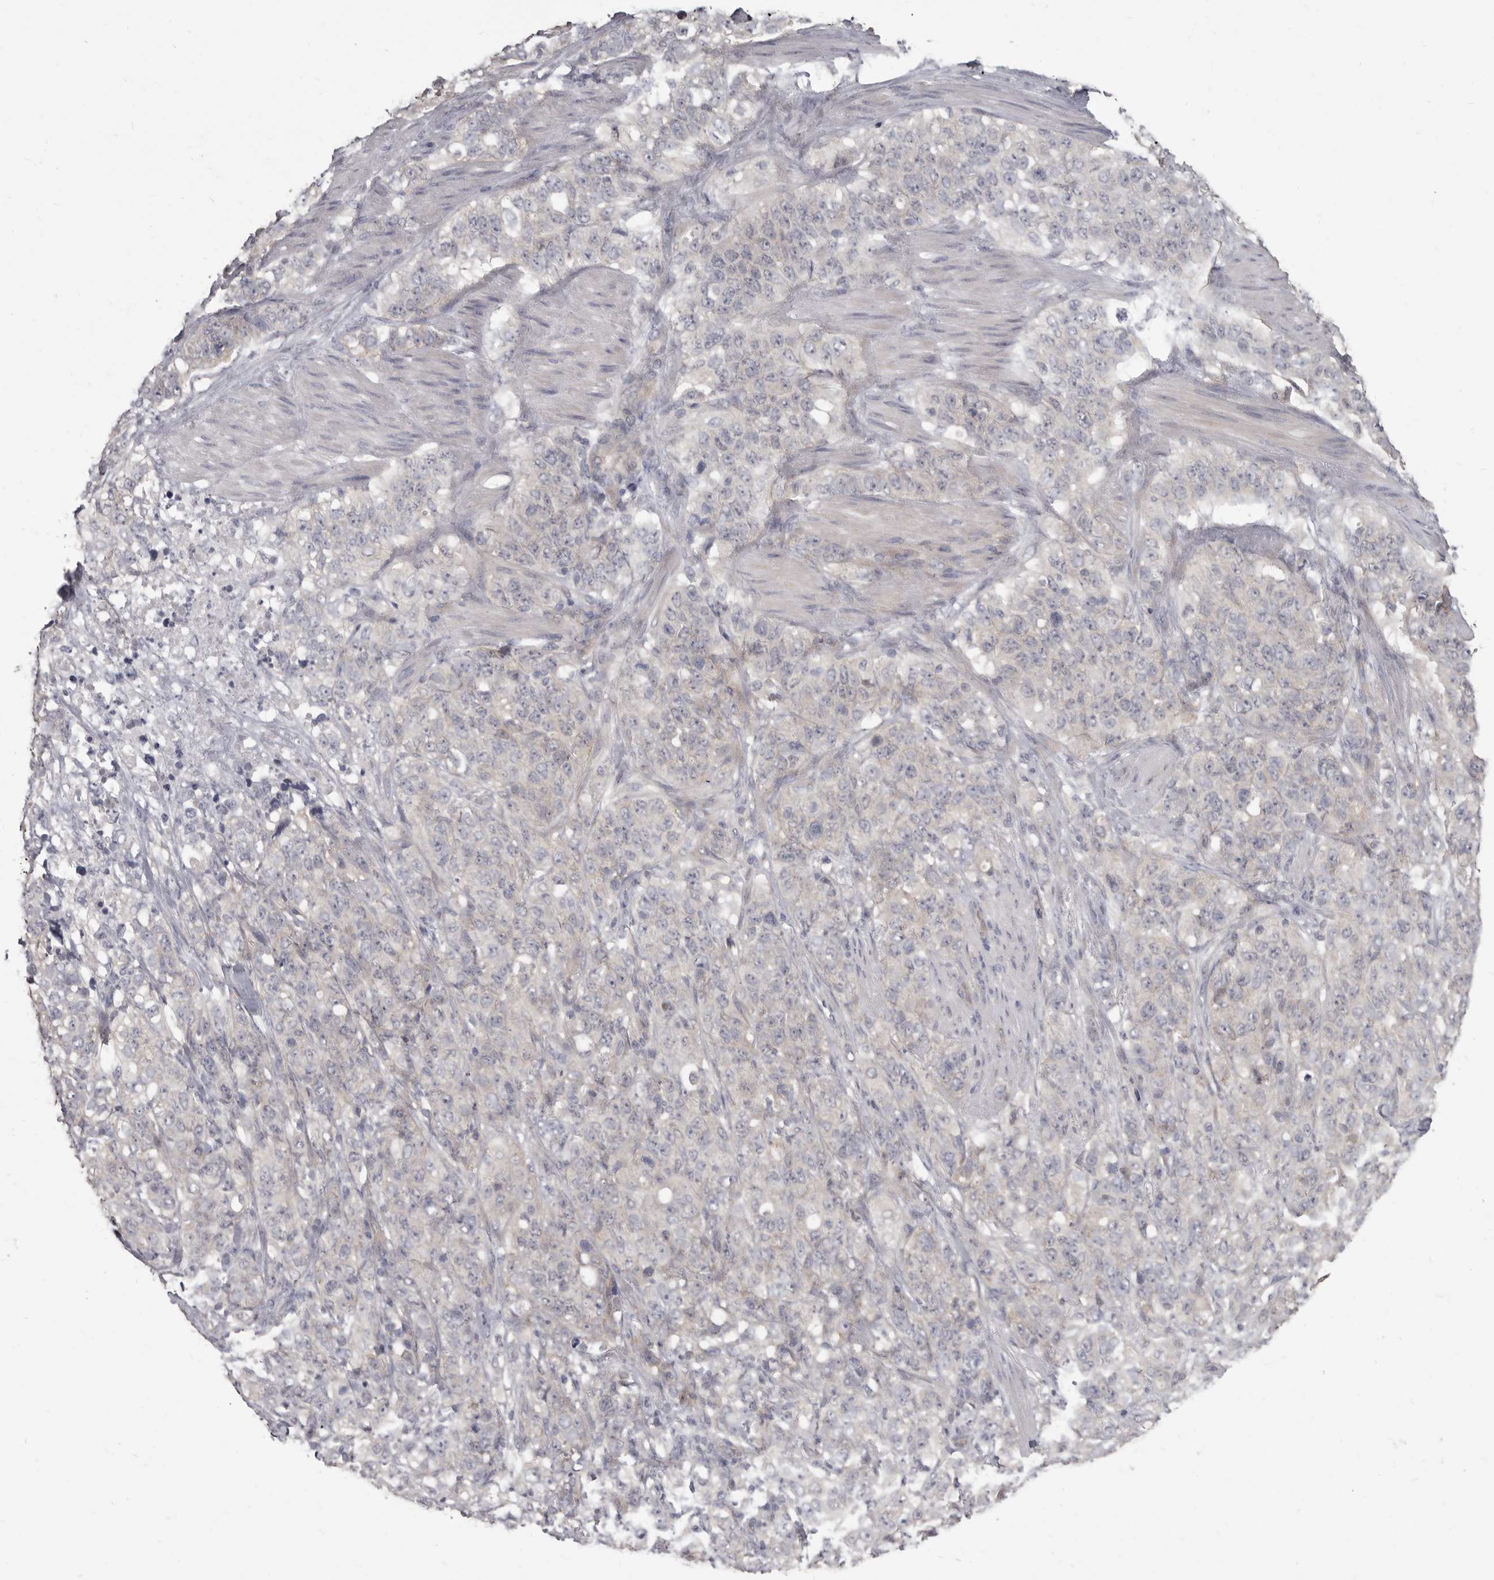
{"staining": {"intensity": "negative", "quantity": "none", "location": "none"}, "tissue": "stomach cancer", "cell_type": "Tumor cells", "image_type": "cancer", "snomed": [{"axis": "morphology", "description": "Adenocarcinoma, NOS"}, {"axis": "topography", "description": "Stomach"}], "caption": "IHC micrograph of neoplastic tissue: stomach adenocarcinoma stained with DAB (3,3'-diaminobenzidine) demonstrates no significant protein staining in tumor cells.", "gene": "GSK3B", "patient": {"sex": "male", "age": 48}}